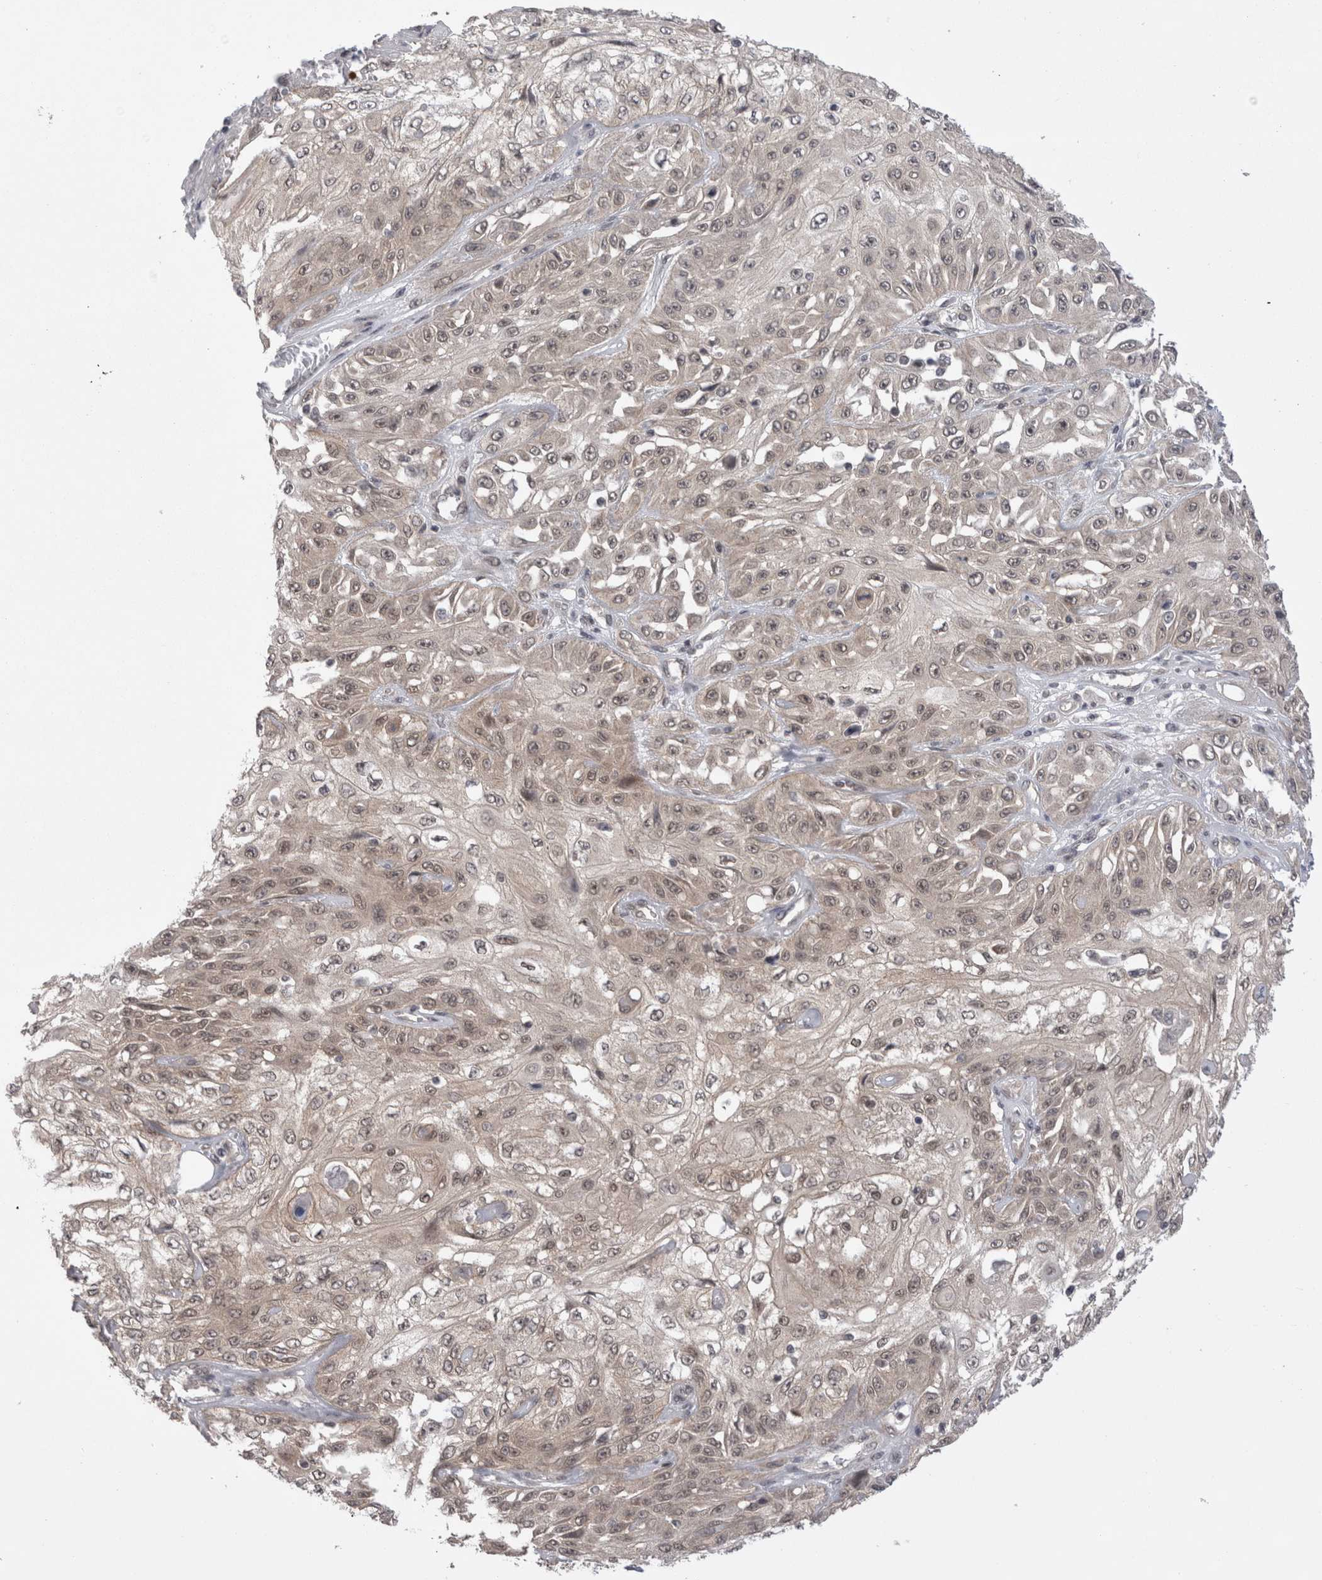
{"staining": {"intensity": "weak", "quantity": "25%-75%", "location": "cytoplasmic/membranous,nuclear"}, "tissue": "skin cancer", "cell_type": "Tumor cells", "image_type": "cancer", "snomed": [{"axis": "morphology", "description": "Squamous cell carcinoma, NOS"}, {"axis": "morphology", "description": "Squamous cell carcinoma, metastatic, NOS"}, {"axis": "topography", "description": "Skin"}, {"axis": "topography", "description": "Lymph node"}], "caption": "DAB immunohistochemical staining of human skin metastatic squamous cell carcinoma shows weak cytoplasmic/membranous and nuclear protein expression in approximately 25%-75% of tumor cells.", "gene": "ZNF341", "patient": {"sex": "male", "age": 75}}